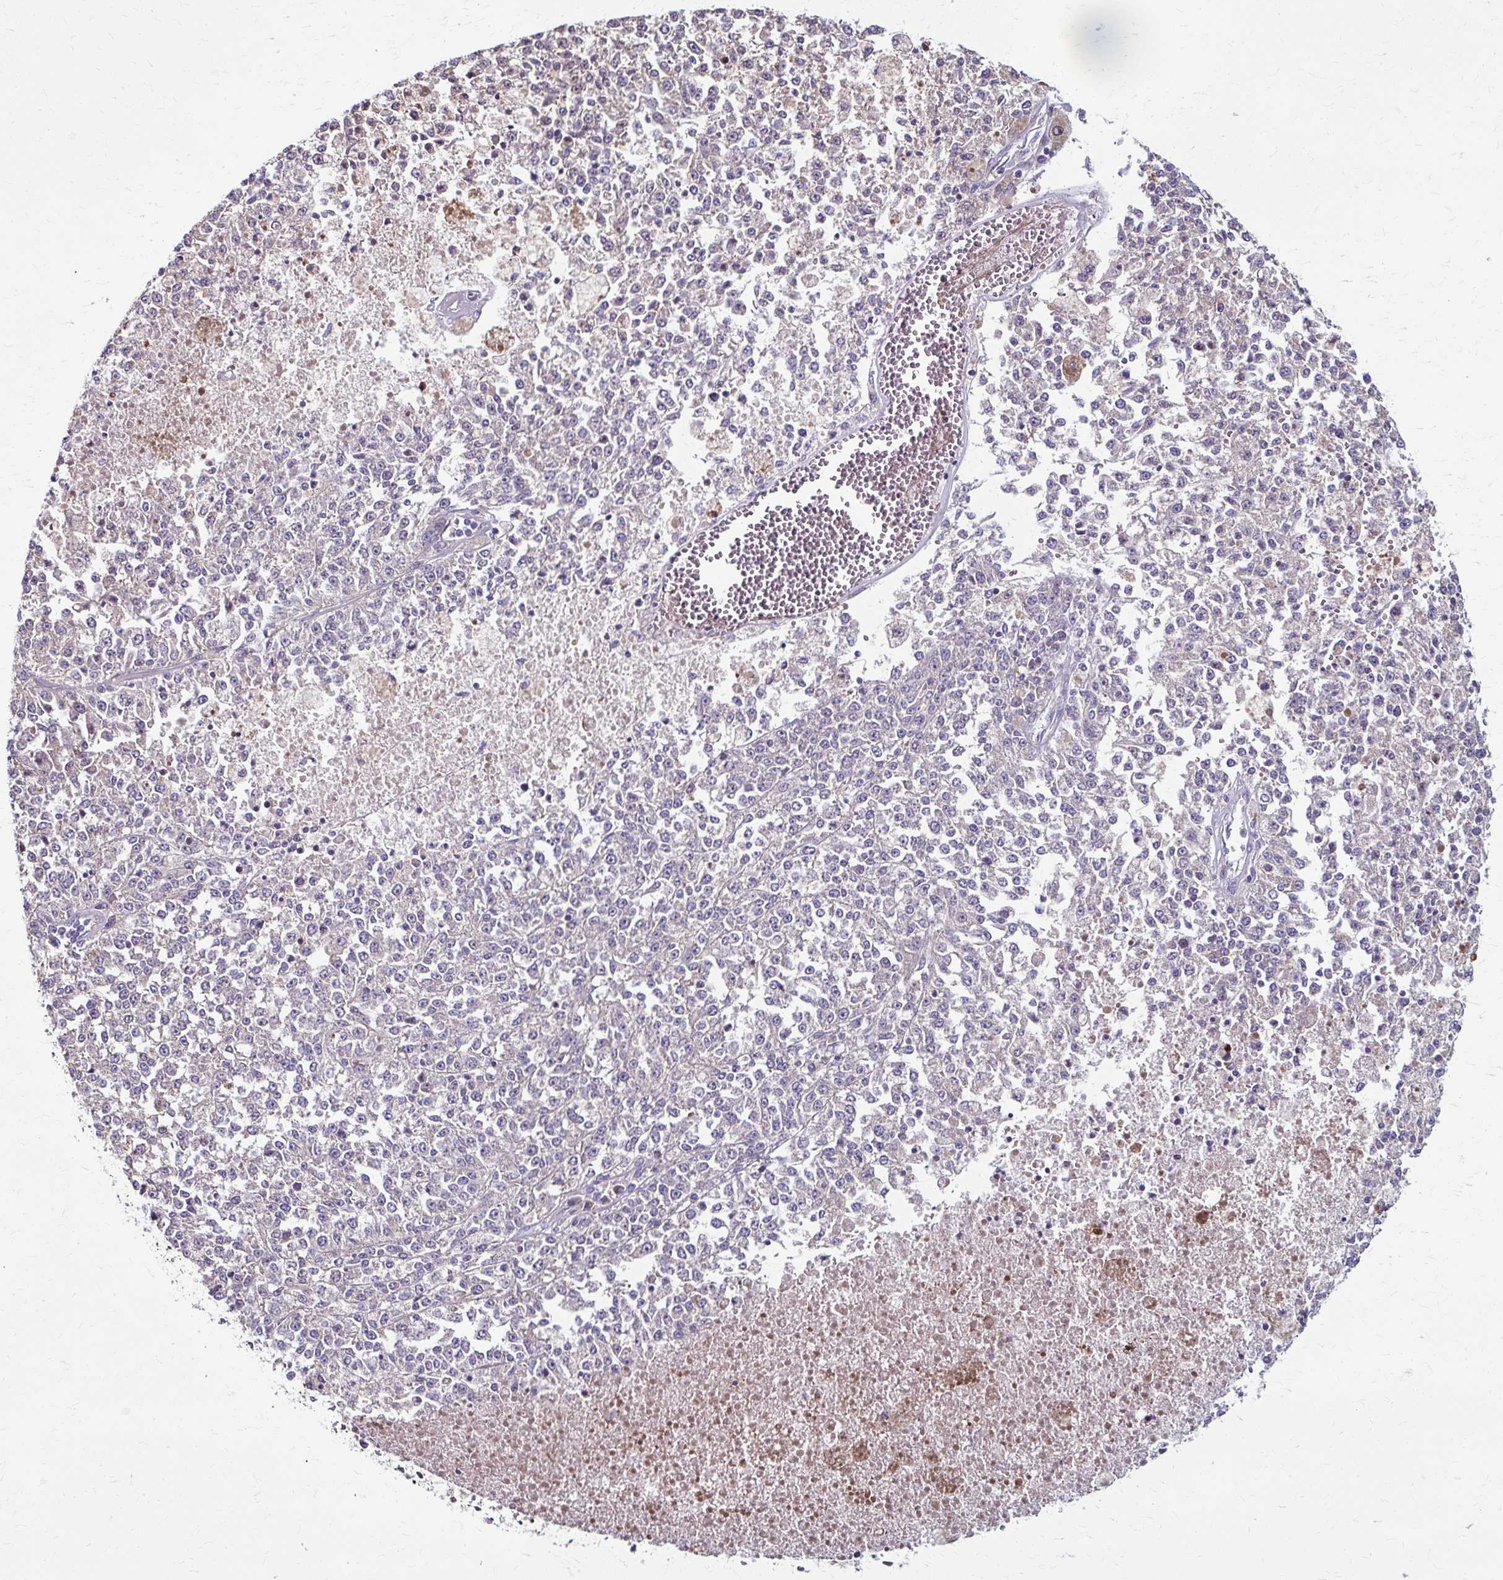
{"staining": {"intensity": "negative", "quantity": "none", "location": "none"}, "tissue": "melanoma", "cell_type": "Tumor cells", "image_type": "cancer", "snomed": [{"axis": "morphology", "description": "Malignant melanoma, NOS"}, {"axis": "topography", "description": "Skin"}], "caption": "The image exhibits no staining of tumor cells in melanoma.", "gene": "ZNF555", "patient": {"sex": "female", "age": 64}}